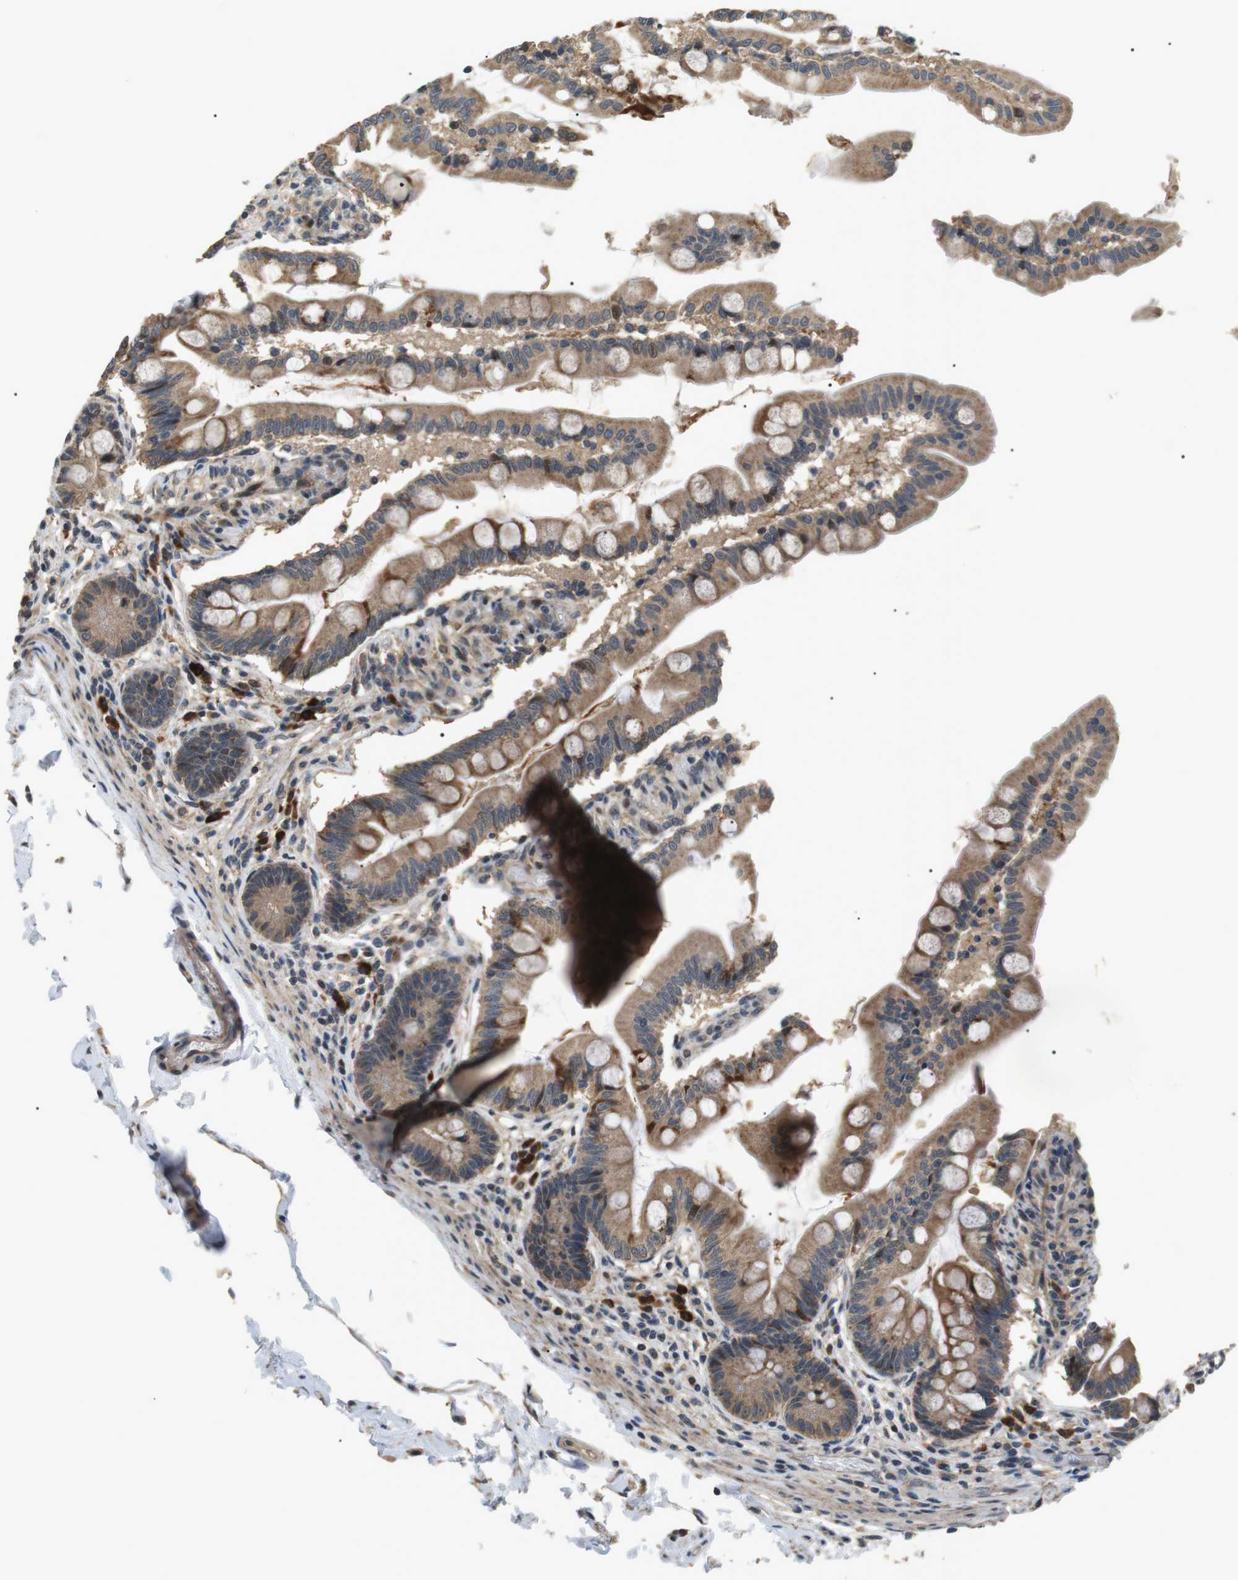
{"staining": {"intensity": "moderate", "quantity": ">75%", "location": "cytoplasmic/membranous"}, "tissue": "small intestine", "cell_type": "Glandular cells", "image_type": "normal", "snomed": [{"axis": "morphology", "description": "Normal tissue, NOS"}, {"axis": "topography", "description": "Small intestine"}], "caption": "A brown stain labels moderate cytoplasmic/membranous expression of a protein in glandular cells of benign small intestine. The protein of interest is shown in brown color, while the nuclei are stained blue.", "gene": "HSPA13", "patient": {"sex": "female", "age": 56}}